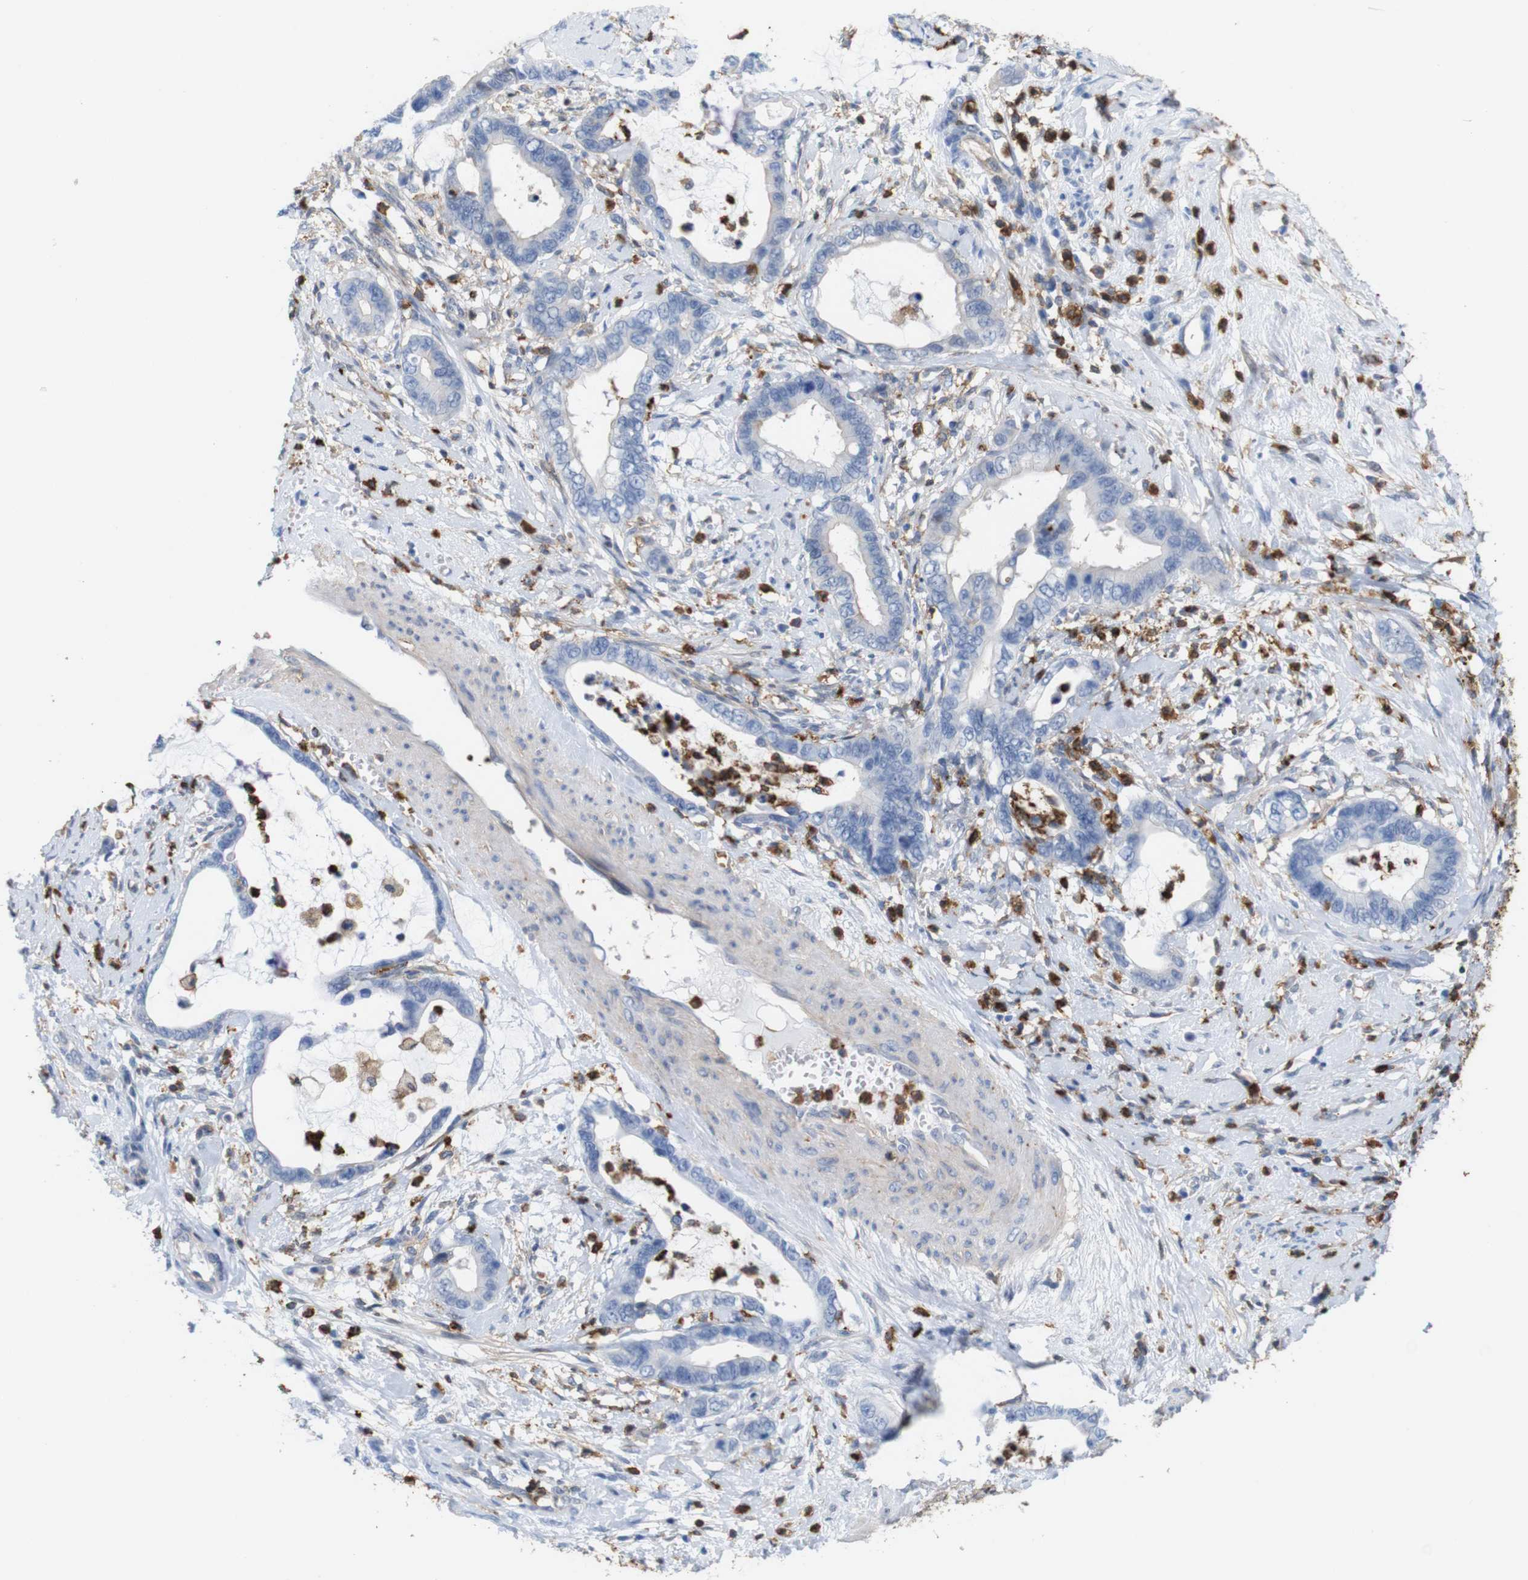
{"staining": {"intensity": "negative", "quantity": "none", "location": "none"}, "tissue": "cervical cancer", "cell_type": "Tumor cells", "image_type": "cancer", "snomed": [{"axis": "morphology", "description": "Adenocarcinoma, NOS"}, {"axis": "topography", "description": "Cervix"}], "caption": "A photomicrograph of cervical cancer (adenocarcinoma) stained for a protein reveals no brown staining in tumor cells.", "gene": "ANXA1", "patient": {"sex": "female", "age": 44}}